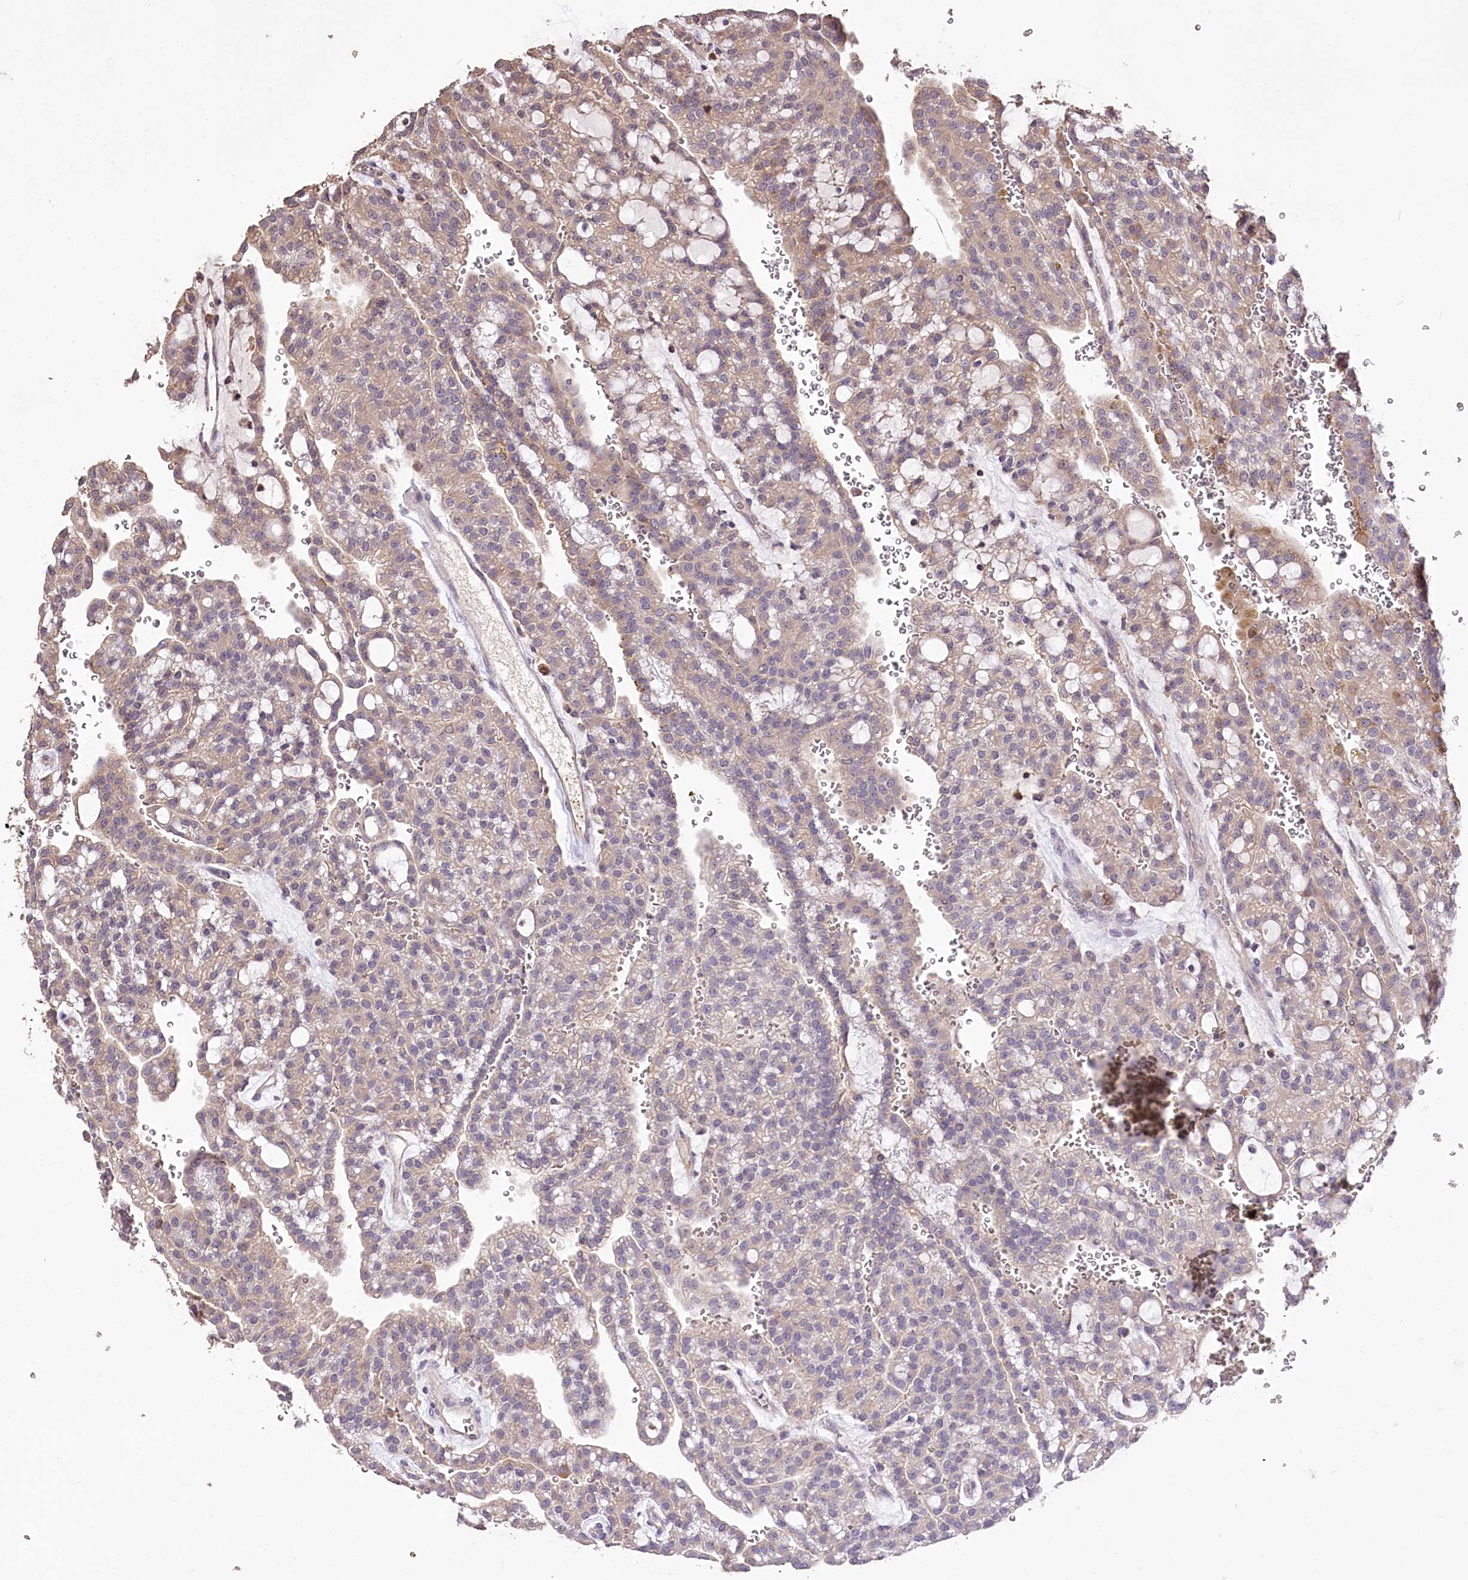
{"staining": {"intensity": "weak", "quantity": "25%-75%", "location": "cytoplasmic/membranous"}, "tissue": "renal cancer", "cell_type": "Tumor cells", "image_type": "cancer", "snomed": [{"axis": "morphology", "description": "Adenocarcinoma, NOS"}, {"axis": "topography", "description": "Kidney"}], "caption": "Immunohistochemistry staining of renal adenocarcinoma, which shows low levels of weak cytoplasmic/membranous expression in approximately 25%-75% of tumor cells indicating weak cytoplasmic/membranous protein positivity. The staining was performed using DAB (brown) for protein detection and nuclei were counterstained in hematoxylin (blue).", "gene": "SERGEF", "patient": {"sex": "male", "age": 63}}